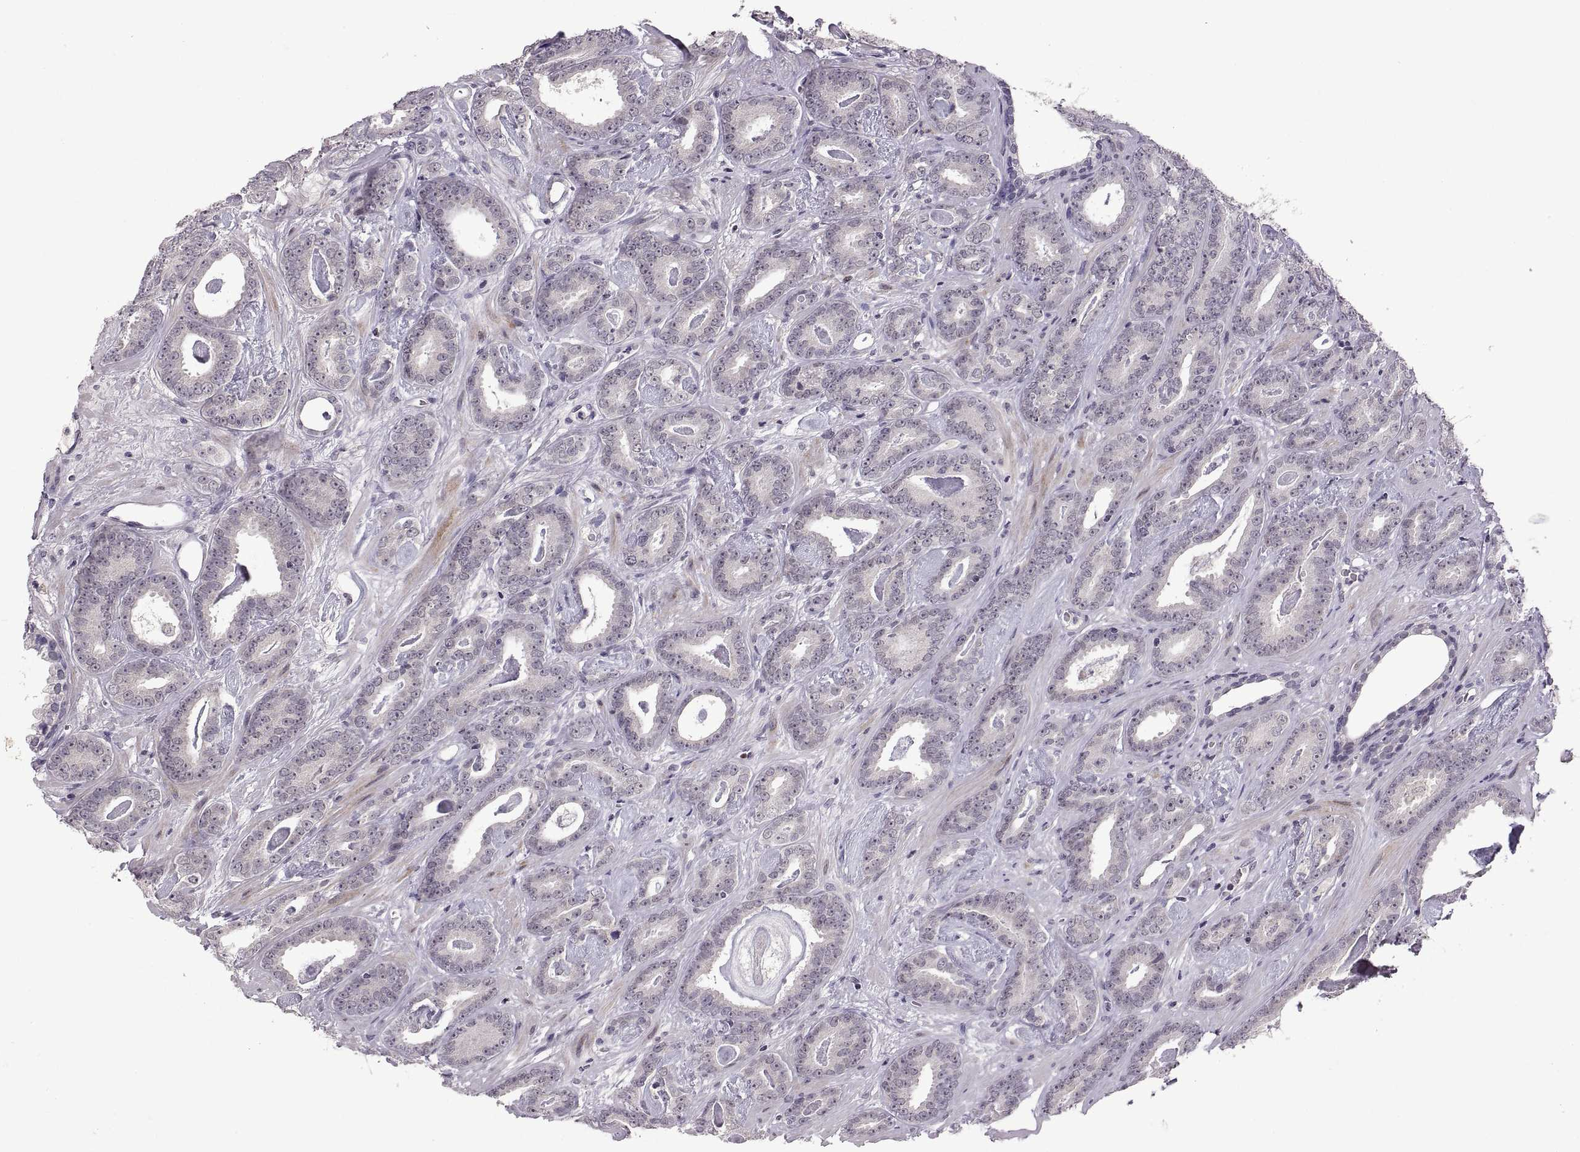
{"staining": {"intensity": "negative", "quantity": "none", "location": "none"}, "tissue": "prostate cancer", "cell_type": "Tumor cells", "image_type": "cancer", "snomed": [{"axis": "morphology", "description": "Adenocarcinoma, Medium grade"}, {"axis": "topography", "description": "Prostate and seminal vesicle, NOS"}, {"axis": "topography", "description": "Prostate"}], "caption": "The micrograph demonstrates no staining of tumor cells in prostate cancer.", "gene": "NEK2", "patient": {"sex": "male", "age": 54}}